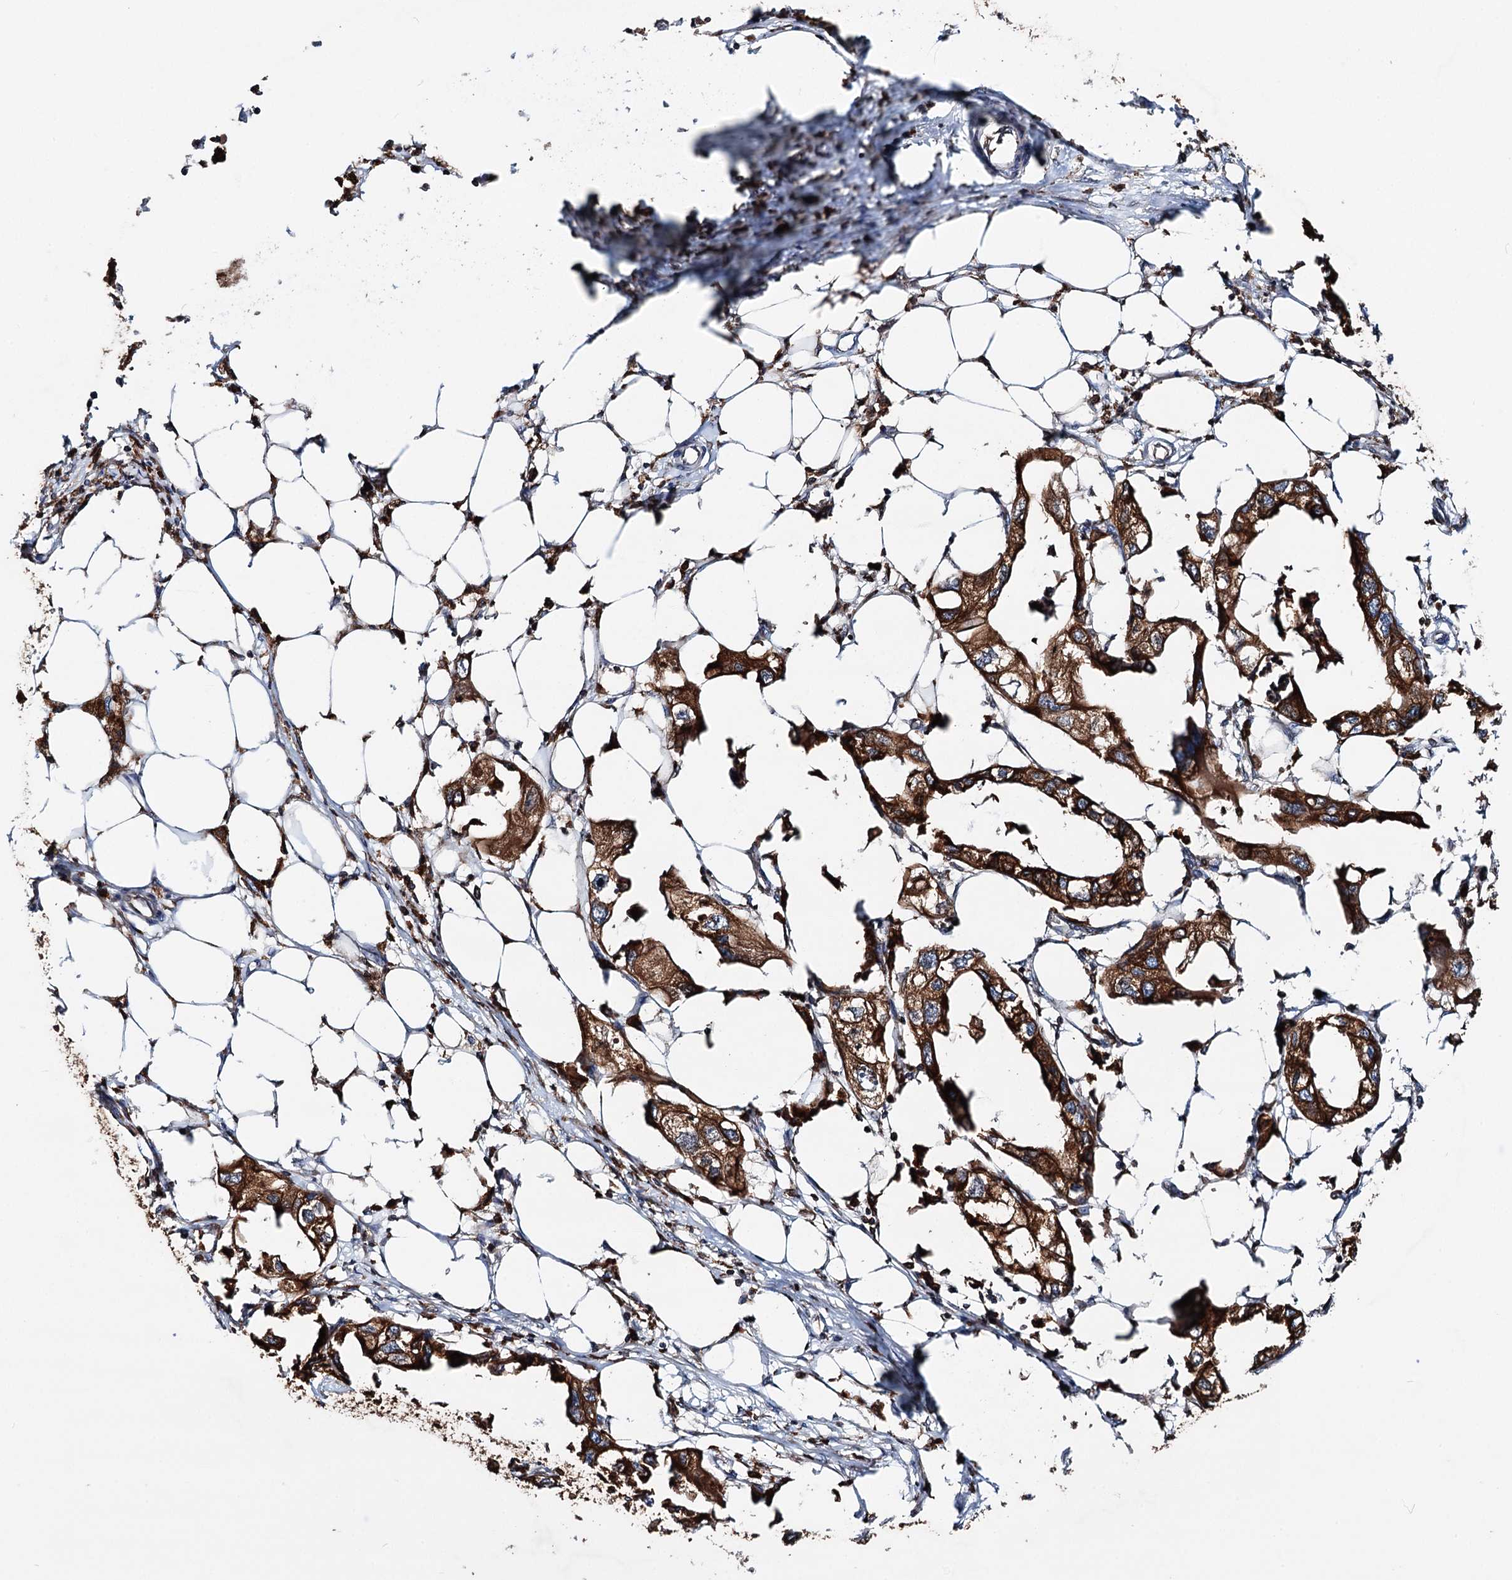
{"staining": {"intensity": "strong", "quantity": ">75%", "location": "cytoplasmic/membranous"}, "tissue": "endometrial cancer", "cell_type": "Tumor cells", "image_type": "cancer", "snomed": [{"axis": "morphology", "description": "Adenocarcinoma, NOS"}, {"axis": "morphology", "description": "Adenocarcinoma, metastatic, NOS"}, {"axis": "topography", "description": "Adipose tissue"}, {"axis": "topography", "description": "Endometrium"}], "caption": "High-magnification brightfield microscopy of endometrial cancer stained with DAB (3,3'-diaminobenzidine) (brown) and counterstained with hematoxylin (blue). tumor cells exhibit strong cytoplasmic/membranous expression is appreciated in approximately>75% of cells. Using DAB (brown) and hematoxylin (blue) stains, captured at high magnification using brightfield microscopy.", "gene": "ERP29", "patient": {"sex": "female", "age": 67}}